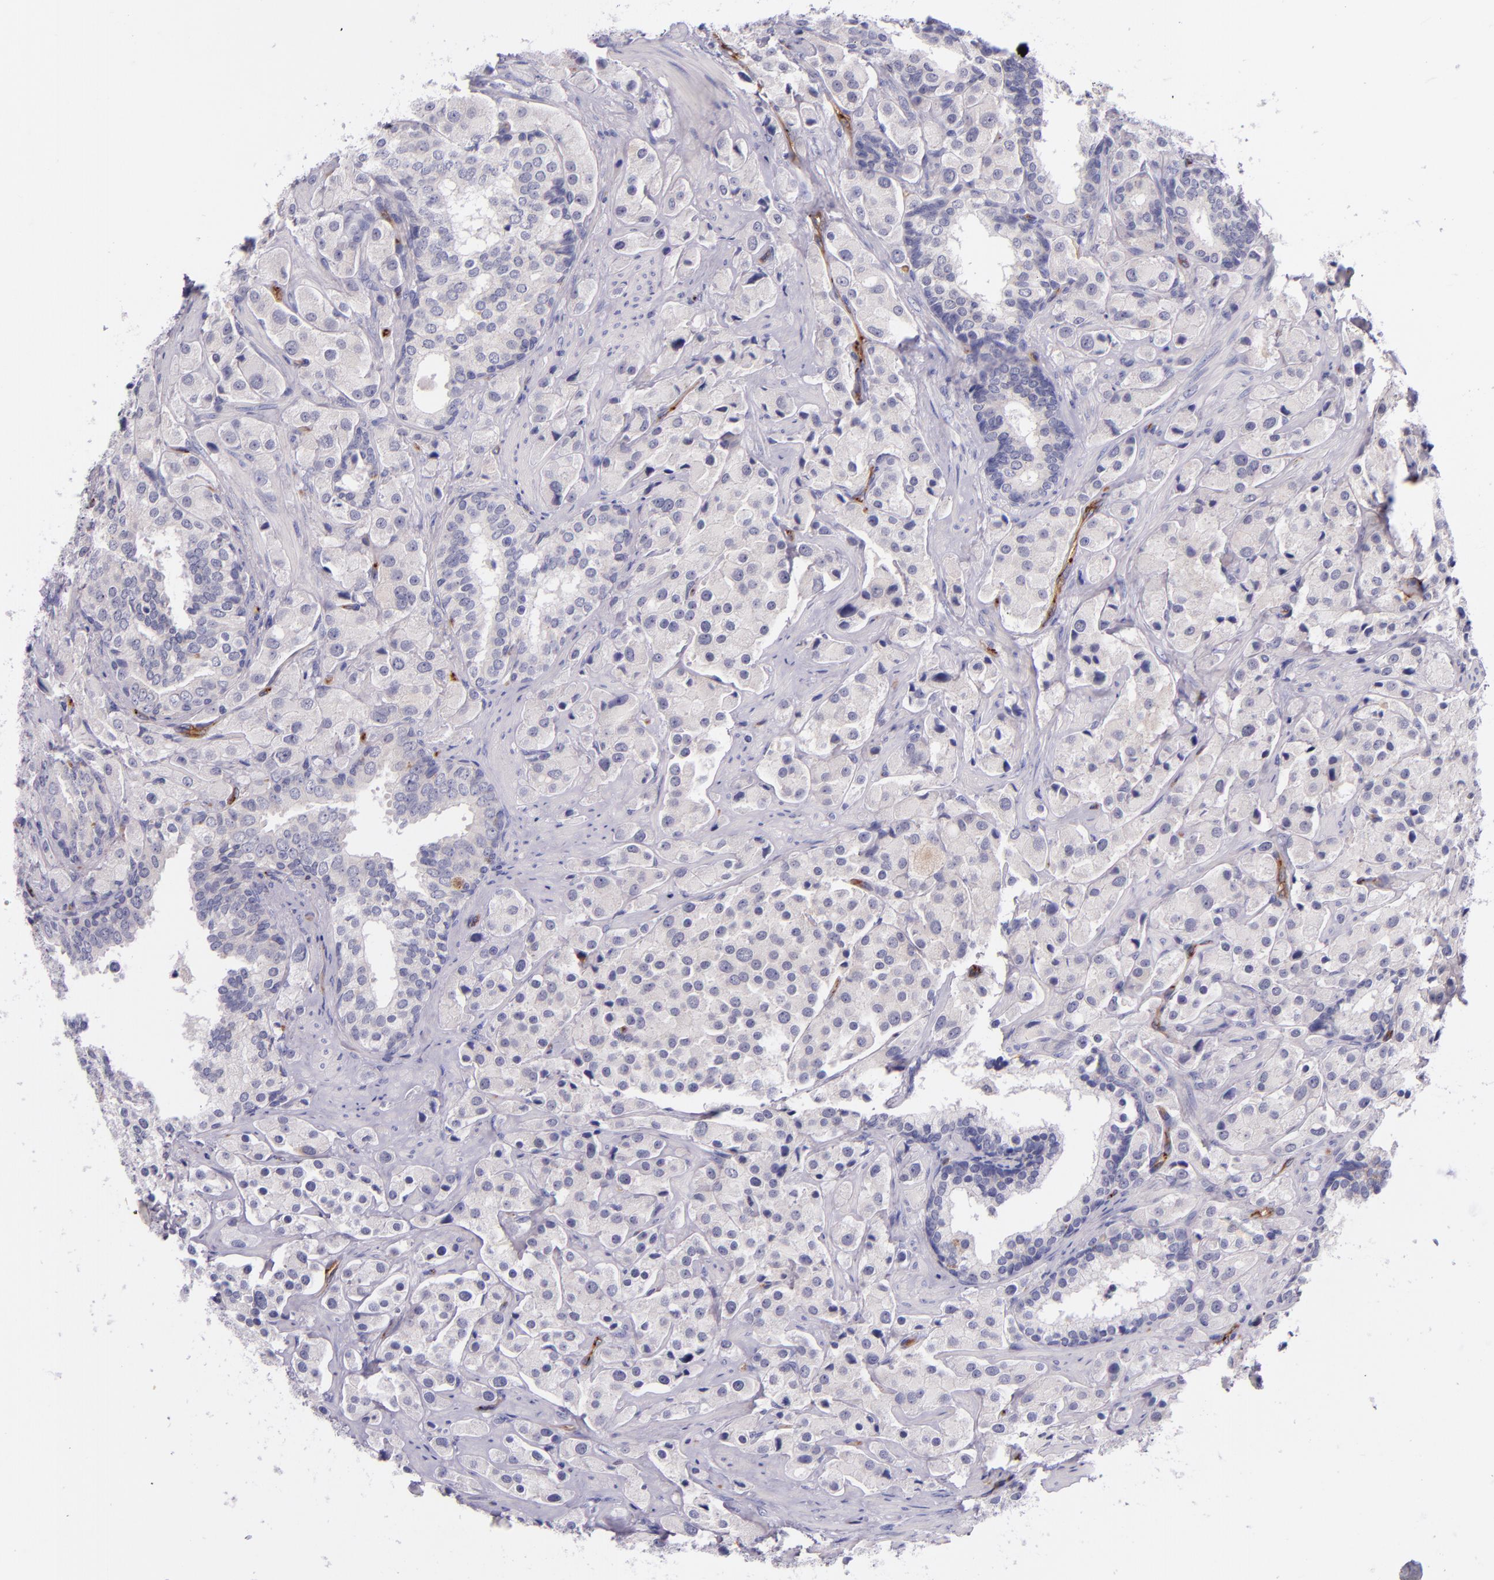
{"staining": {"intensity": "negative", "quantity": "none", "location": "none"}, "tissue": "prostate cancer", "cell_type": "Tumor cells", "image_type": "cancer", "snomed": [{"axis": "morphology", "description": "Adenocarcinoma, Medium grade"}, {"axis": "topography", "description": "Prostate"}], "caption": "Tumor cells are negative for protein expression in human prostate cancer. (Immunohistochemistry, brightfield microscopy, high magnification).", "gene": "NOS3", "patient": {"sex": "male", "age": 70}}